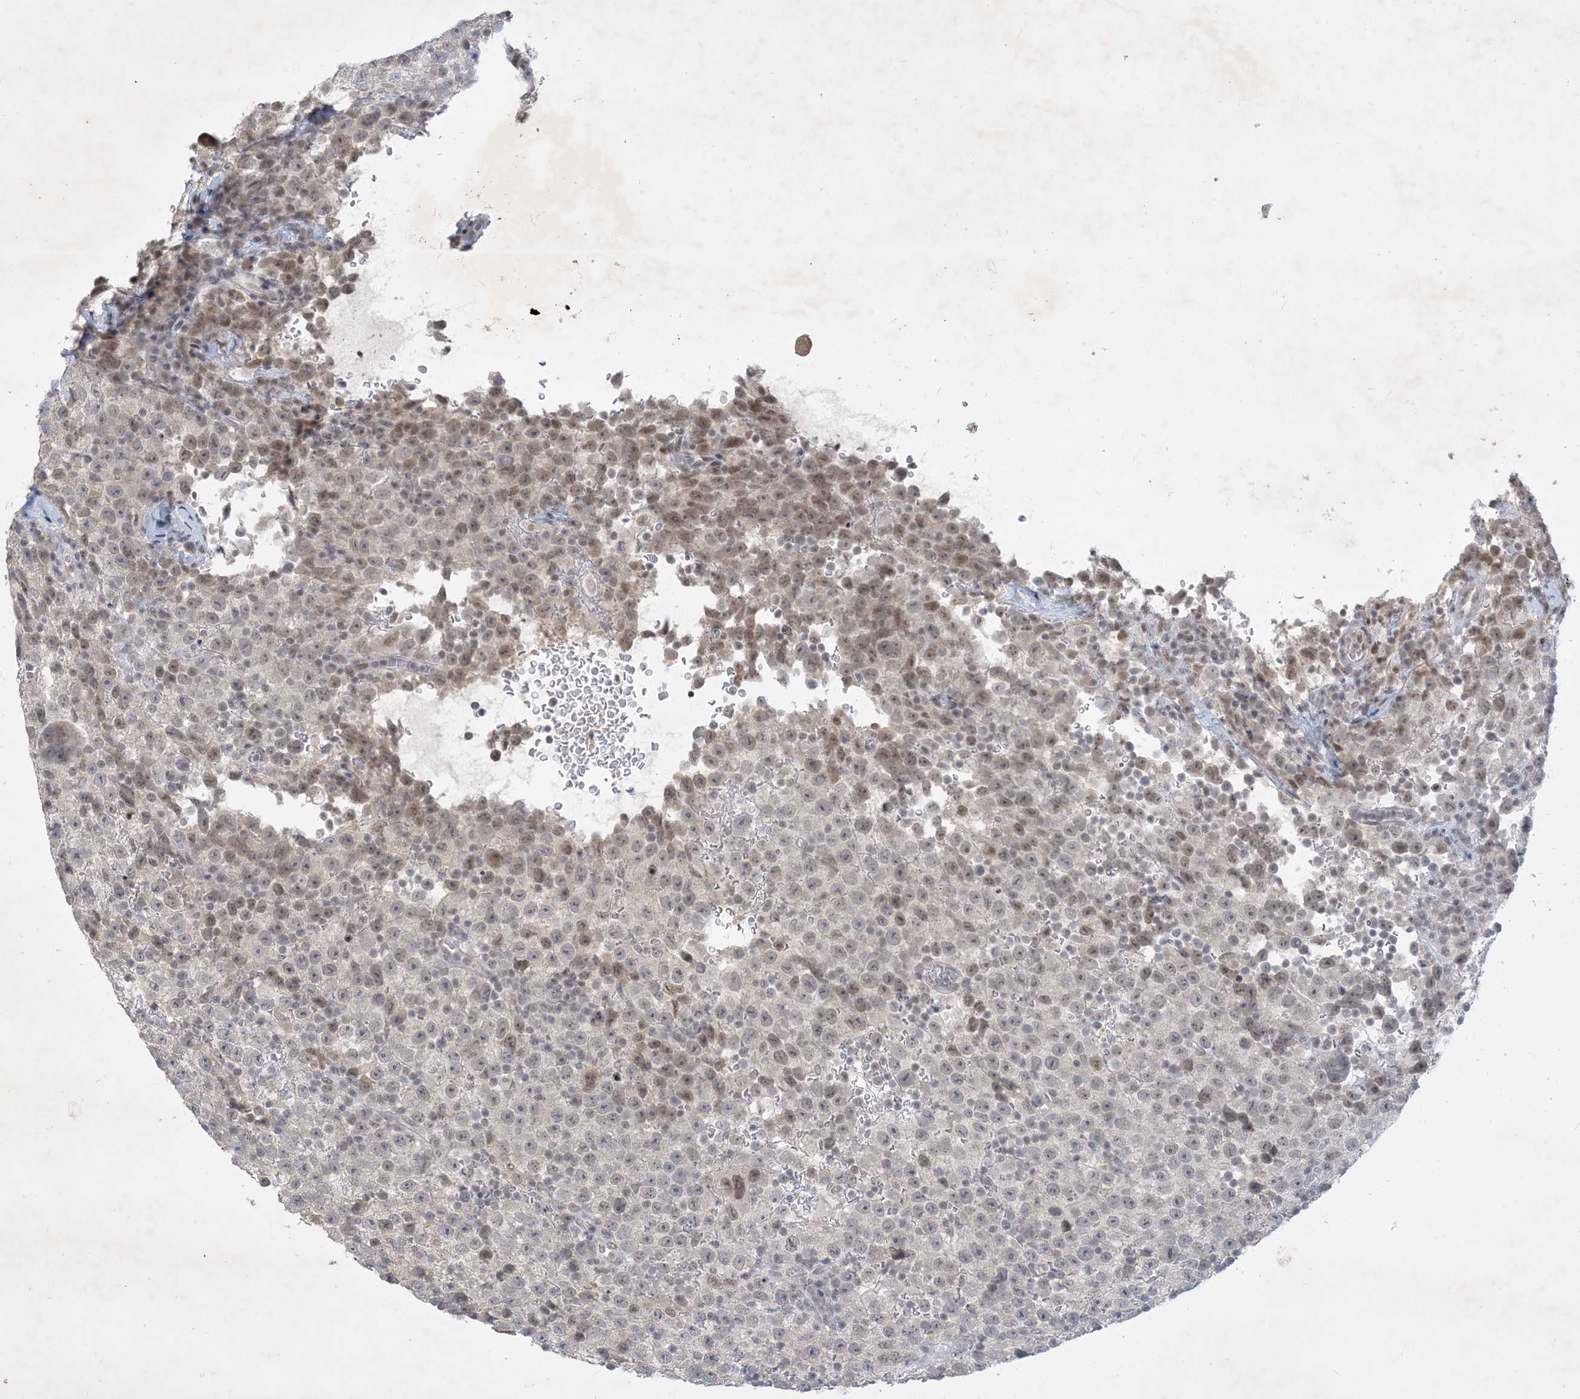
{"staining": {"intensity": "weak", "quantity": "<25%", "location": "nuclear"}, "tissue": "testis cancer", "cell_type": "Tumor cells", "image_type": "cancer", "snomed": [{"axis": "morphology", "description": "Seminoma, NOS"}, {"axis": "topography", "description": "Testis"}], "caption": "The photomicrograph displays no staining of tumor cells in testis cancer.", "gene": "ZNF674", "patient": {"sex": "male", "age": 22}}